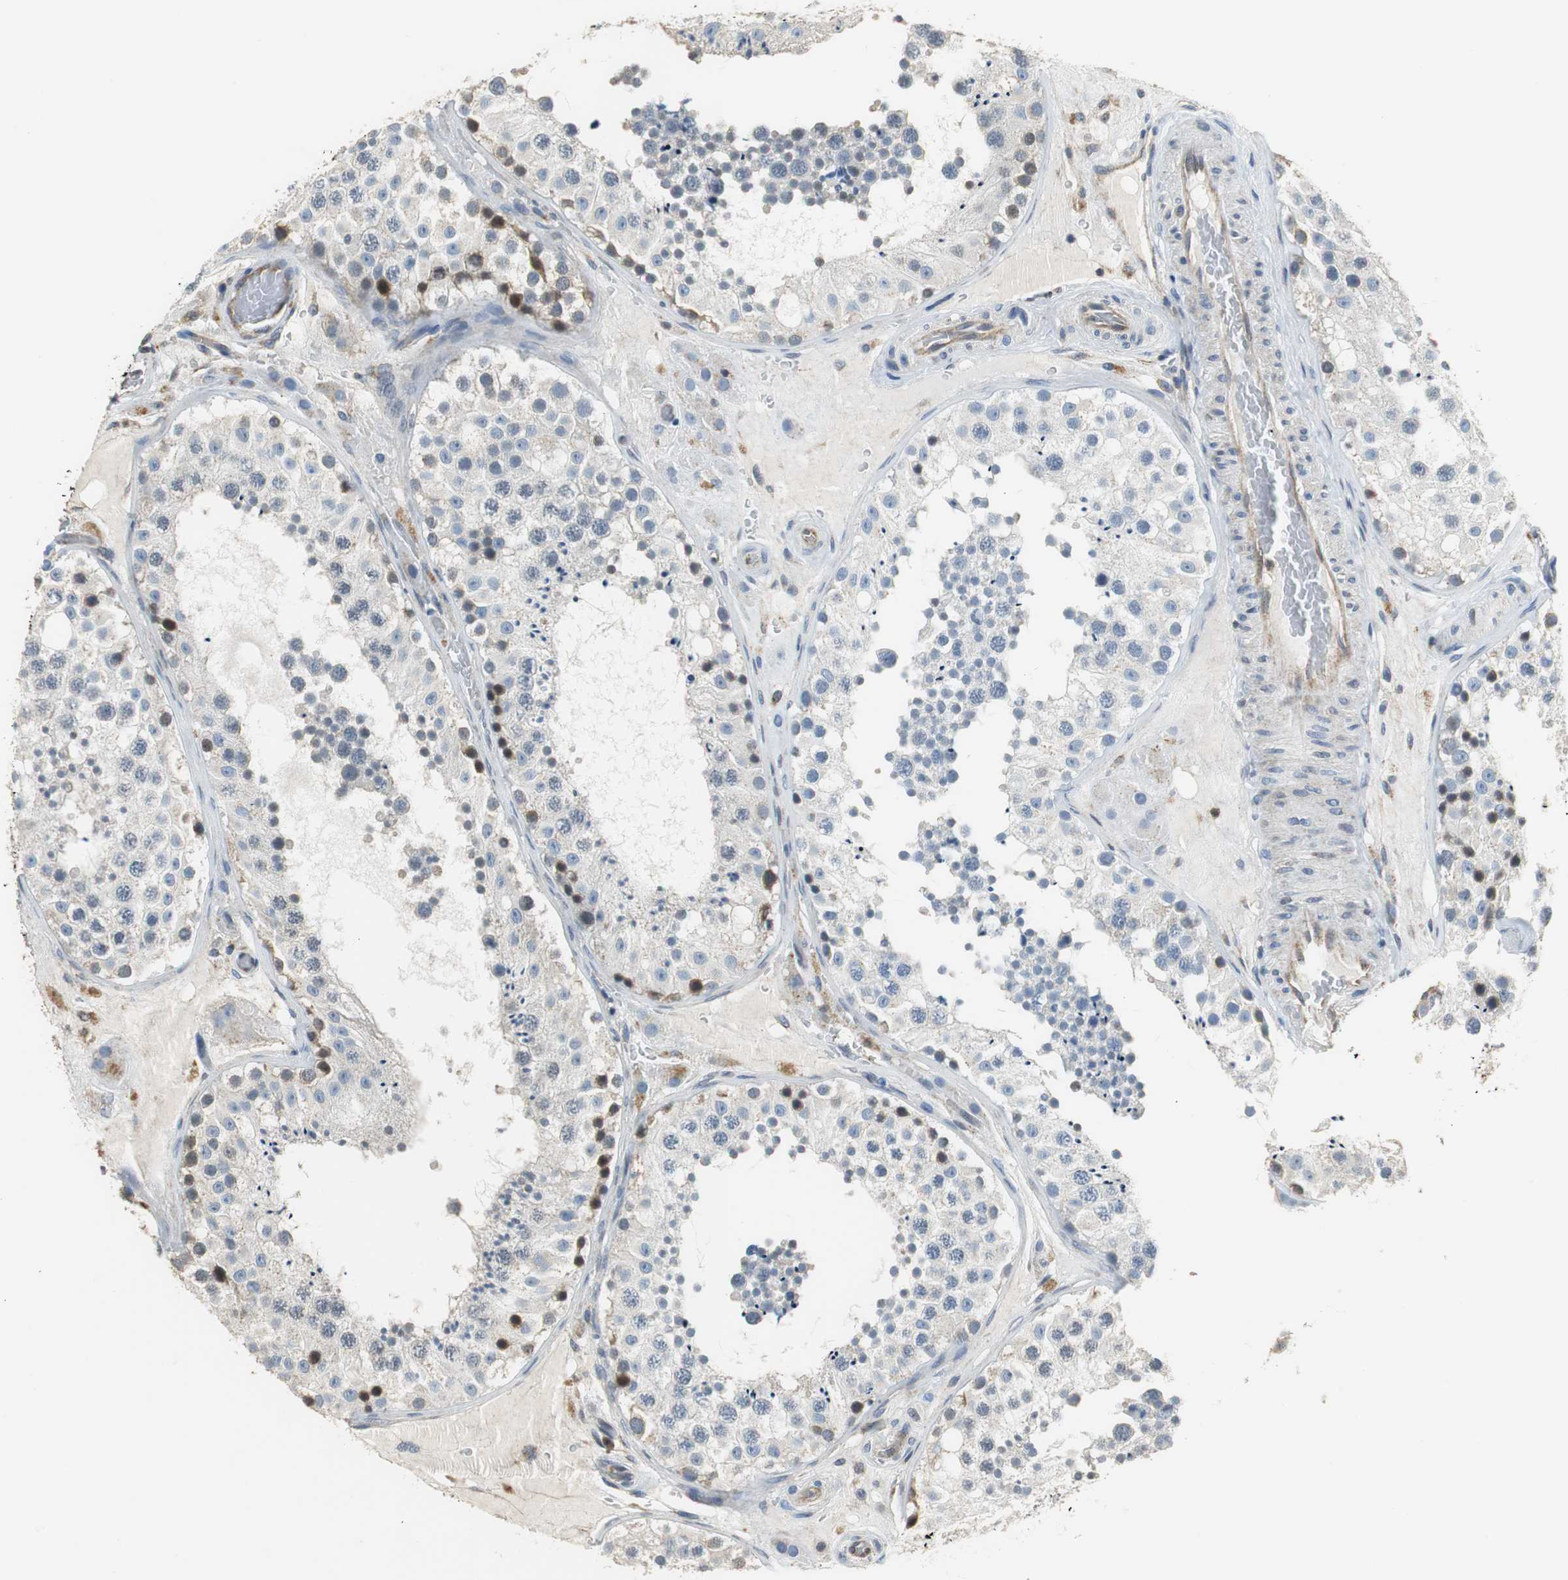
{"staining": {"intensity": "weak", "quantity": "25%-75%", "location": "cytoplasmic/membranous"}, "tissue": "testis", "cell_type": "Cells in seminiferous ducts", "image_type": "normal", "snomed": [{"axis": "morphology", "description": "Normal tissue, NOS"}, {"axis": "topography", "description": "Testis"}], "caption": "High-magnification brightfield microscopy of benign testis stained with DAB (3,3'-diaminobenzidine) (brown) and counterstained with hematoxylin (blue). cells in seminiferous ducts exhibit weak cytoplasmic/membranous staining is appreciated in approximately25%-75% of cells. The staining is performed using DAB brown chromogen to label protein expression. The nuclei are counter-stained blue using hematoxylin.", "gene": "GSDMD", "patient": {"sex": "male", "age": 26}}